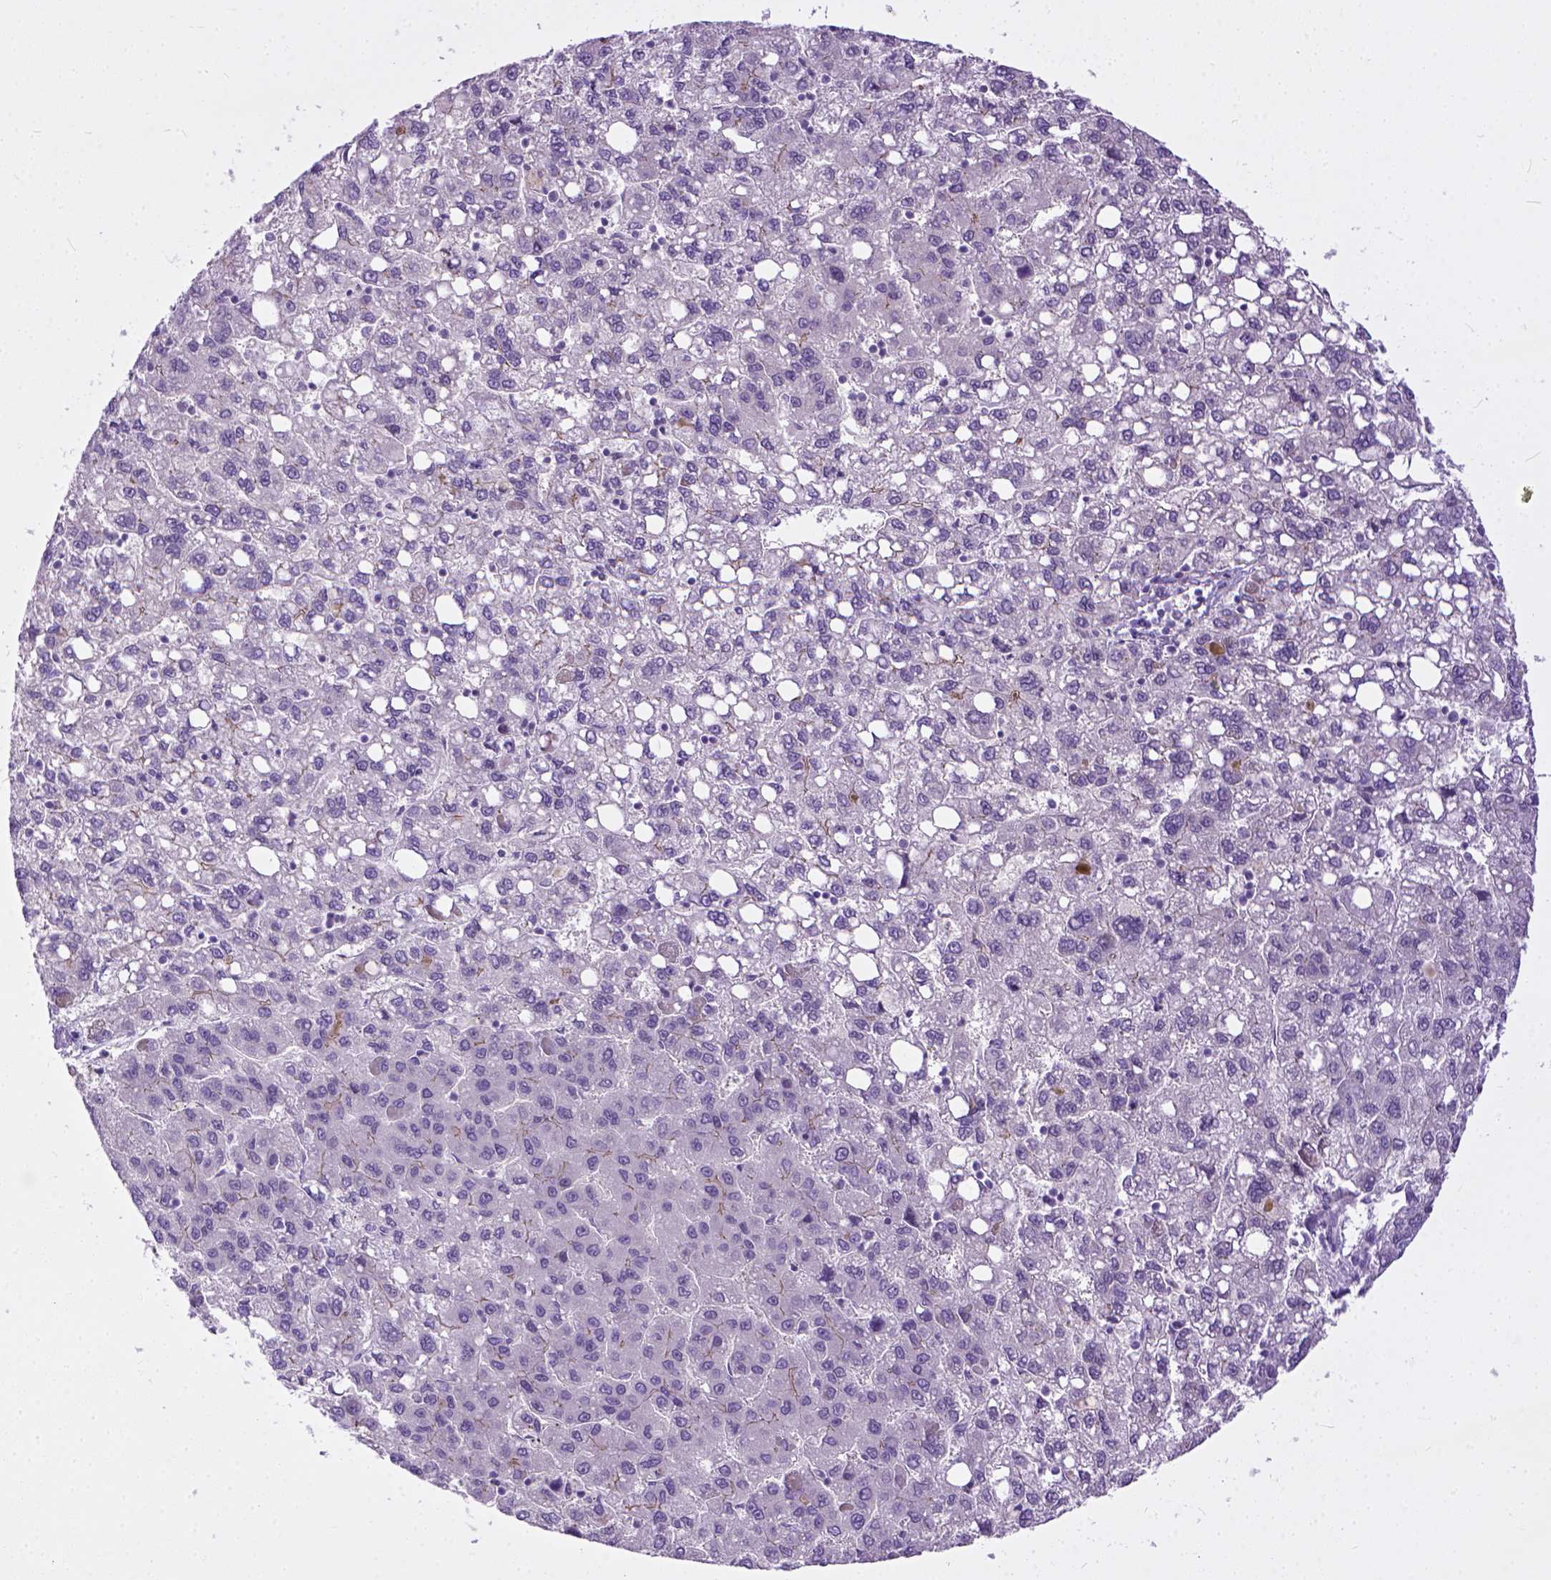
{"staining": {"intensity": "weak", "quantity": "<25%", "location": "cytoplasmic/membranous"}, "tissue": "liver cancer", "cell_type": "Tumor cells", "image_type": "cancer", "snomed": [{"axis": "morphology", "description": "Carcinoma, Hepatocellular, NOS"}, {"axis": "topography", "description": "Liver"}], "caption": "This is a image of immunohistochemistry staining of liver hepatocellular carcinoma, which shows no expression in tumor cells.", "gene": "ADGRF1", "patient": {"sex": "female", "age": 82}}